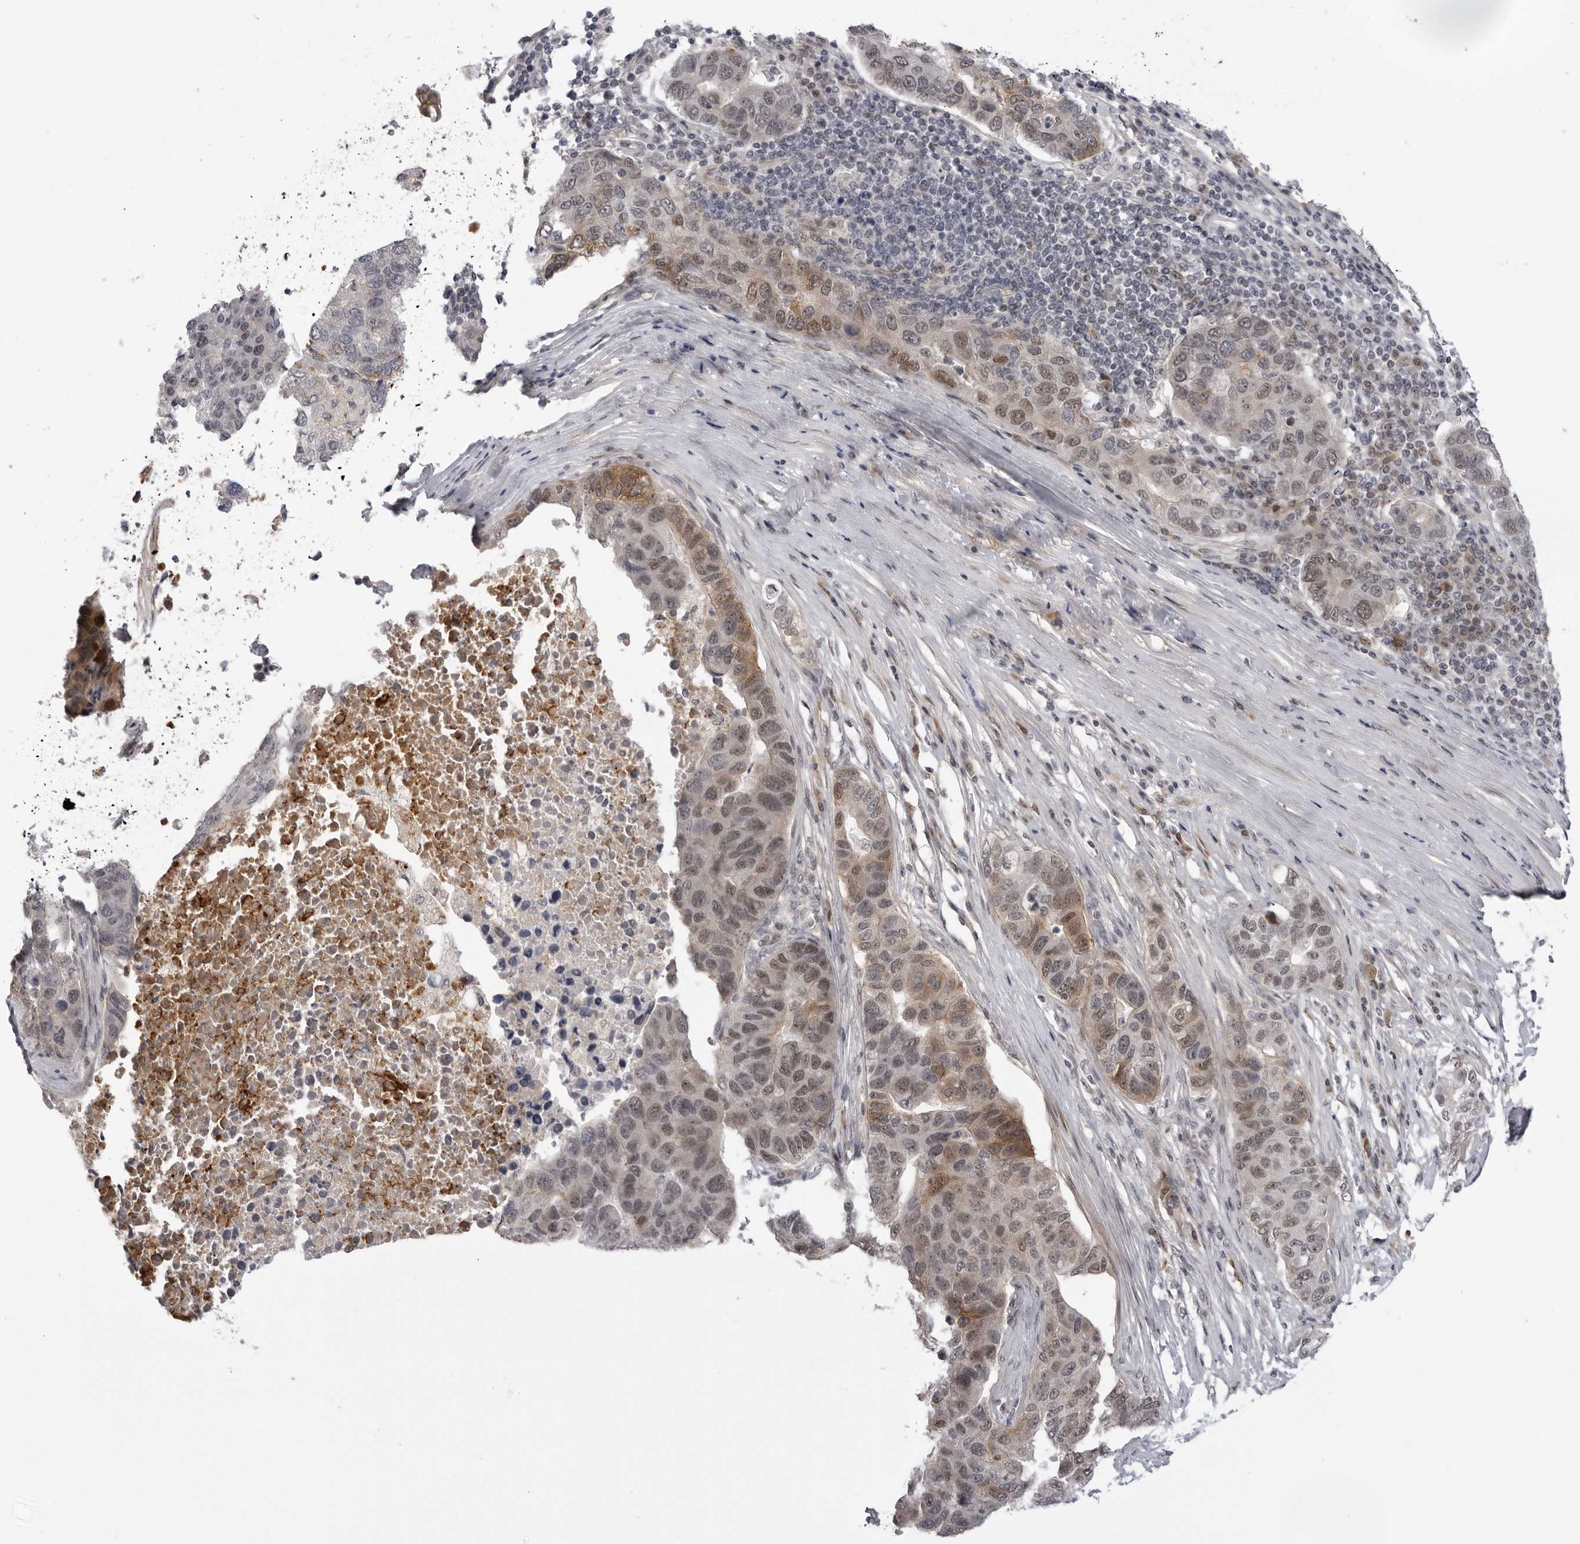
{"staining": {"intensity": "moderate", "quantity": "25%-75%", "location": "cytoplasmic/membranous,nuclear"}, "tissue": "pancreatic cancer", "cell_type": "Tumor cells", "image_type": "cancer", "snomed": [{"axis": "morphology", "description": "Adenocarcinoma, NOS"}, {"axis": "topography", "description": "Pancreas"}], "caption": "Moderate cytoplasmic/membranous and nuclear expression is seen in approximately 25%-75% of tumor cells in pancreatic adenocarcinoma.", "gene": "ALPK2", "patient": {"sex": "female", "age": 61}}